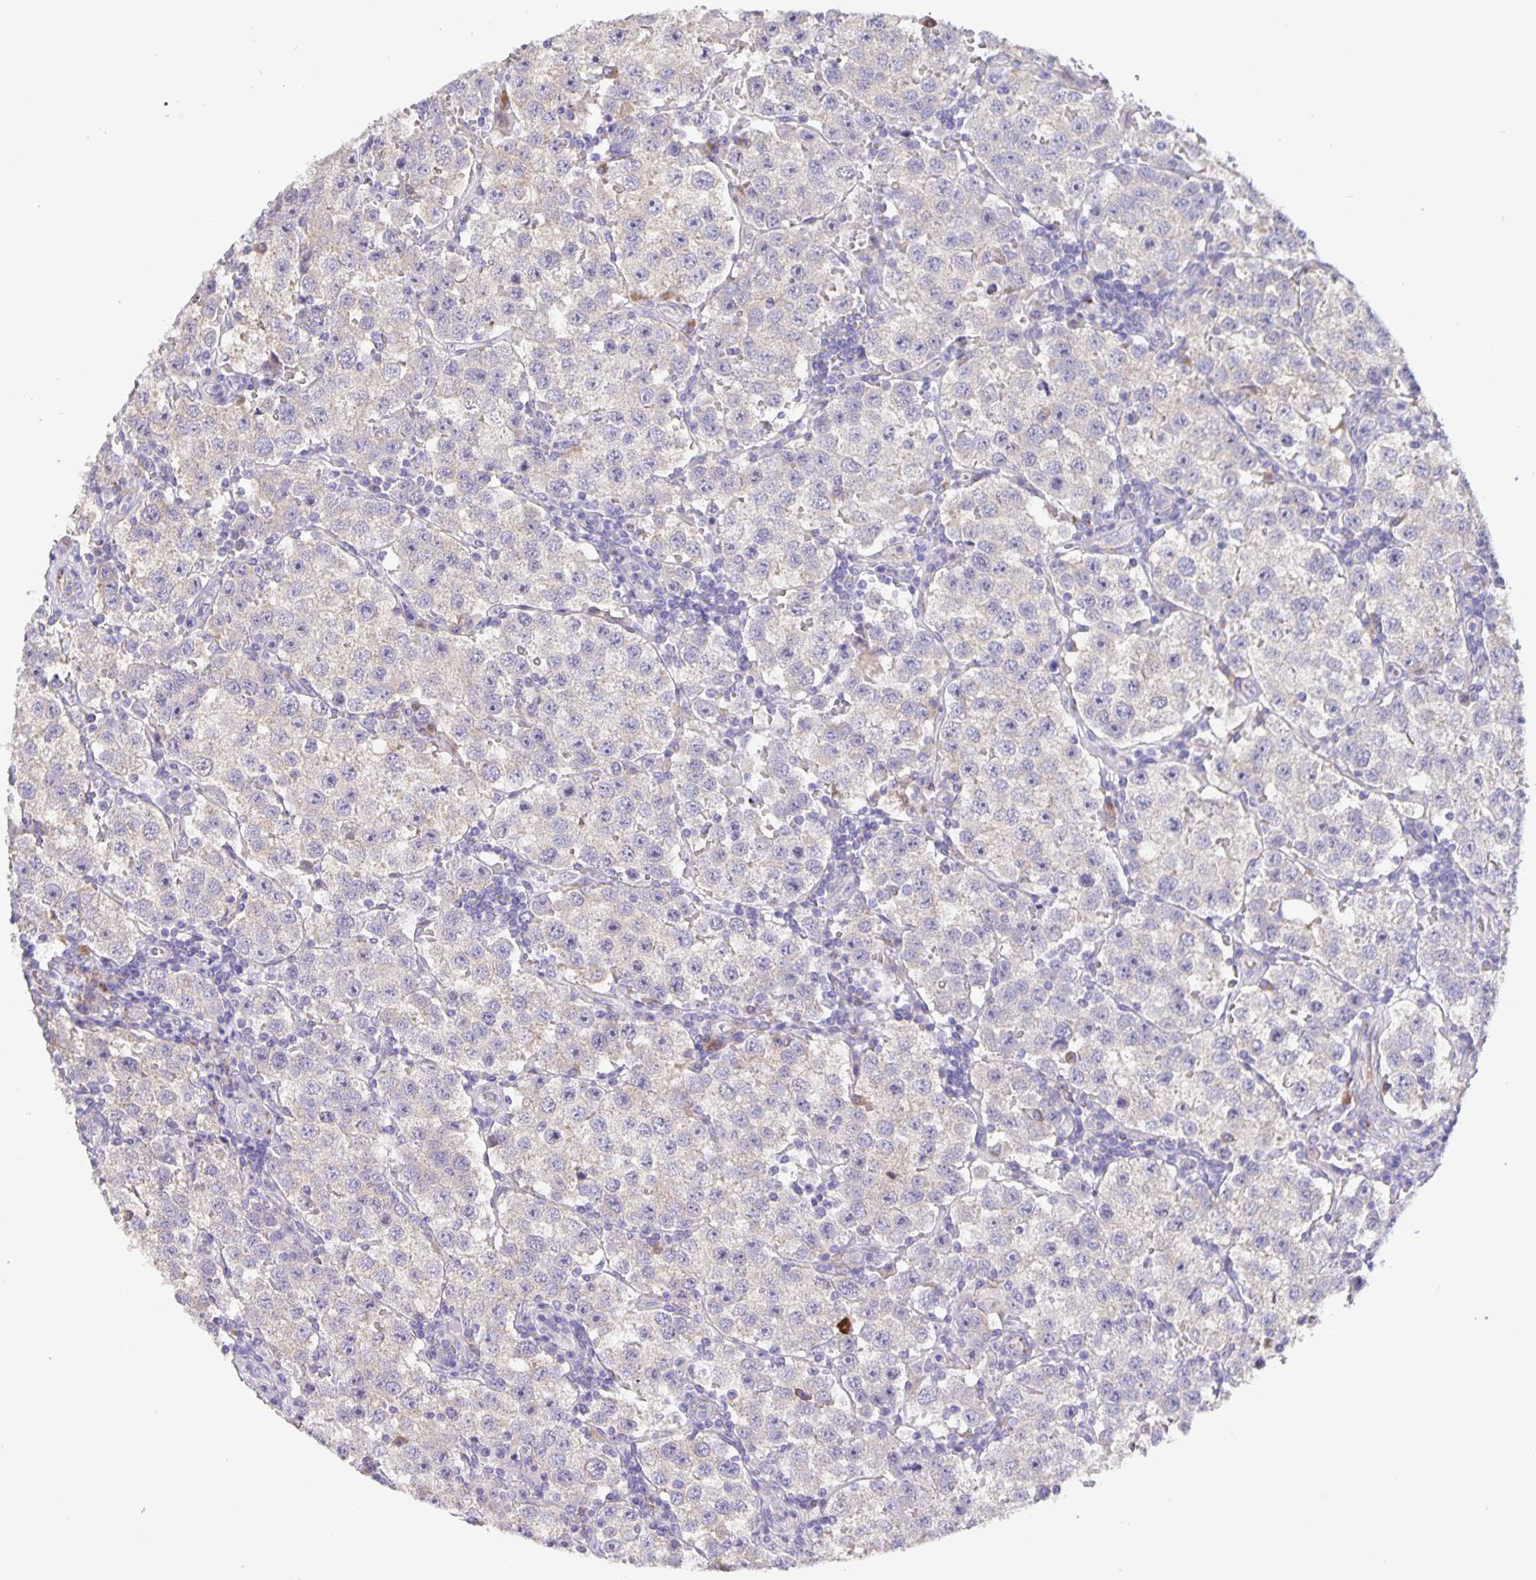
{"staining": {"intensity": "negative", "quantity": "none", "location": "none"}, "tissue": "testis cancer", "cell_type": "Tumor cells", "image_type": "cancer", "snomed": [{"axis": "morphology", "description": "Seminoma, NOS"}, {"axis": "topography", "description": "Testis"}], "caption": "An immunohistochemistry (IHC) histopathology image of seminoma (testis) is shown. There is no staining in tumor cells of seminoma (testis). (DAB (3,3'-diaminobenzidine) immunohistochemistry, high magnification).", "gene": "EML6", "patient": {"sex": "male", "age": 37}}